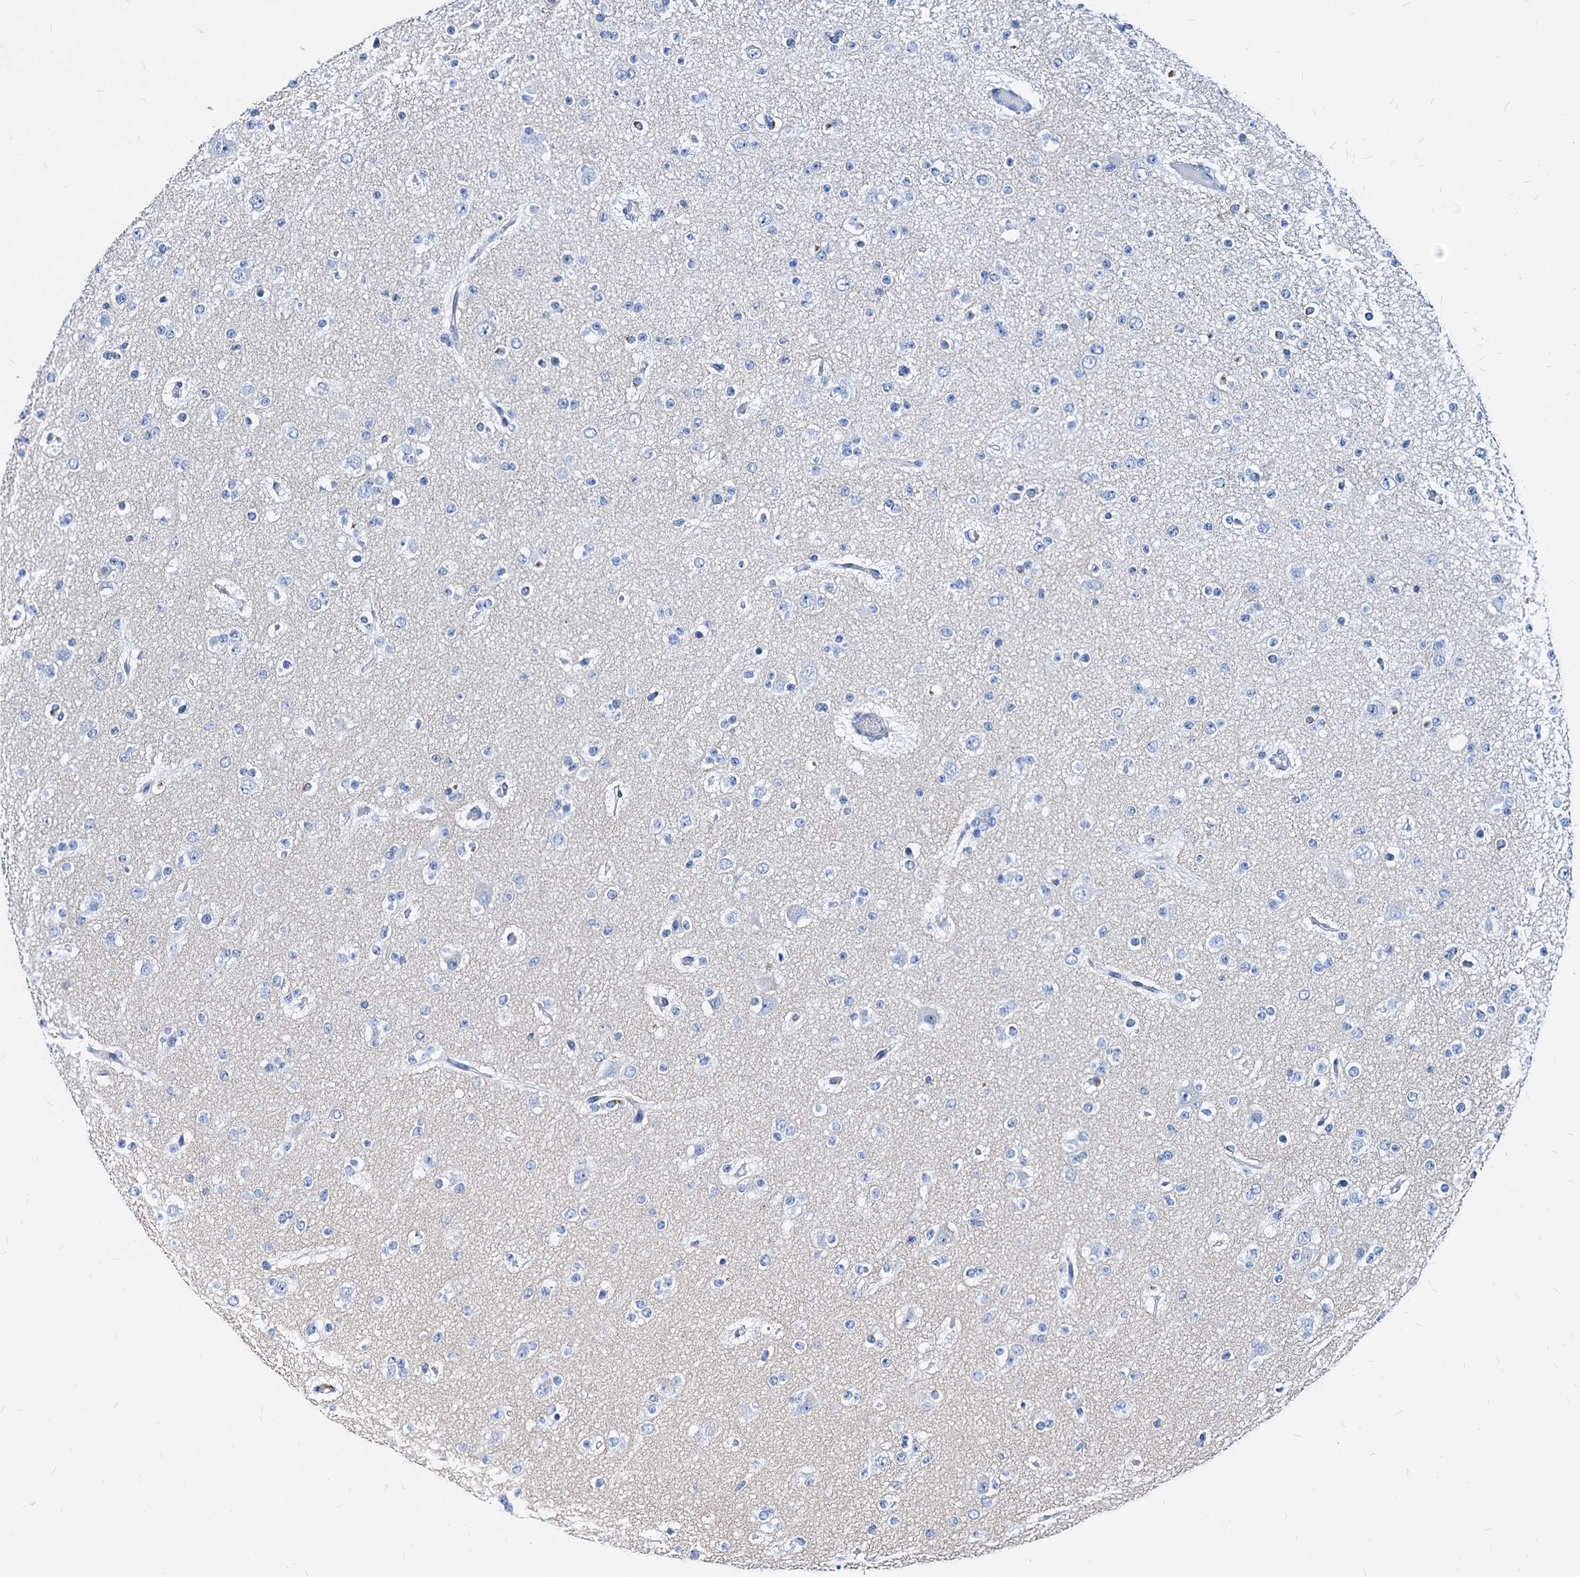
{"staining": {"intensity": "negative", "quantity": "none", "location": "none"}, "tissue": "glioma", "cell_type": "Tumor cells", "image_type": "cancer", "snomed": [{"axis": "morphology", "description": "Glioma, malignant, Low grade"}, {"axis": "topography", "description": "Brain"}], "caption": "Immunohistochemistry (IHC) histopathology image of glioma stained for a protein (brown), which shows no expression in tumor cells.", "gene": "LCP2", "patient": {"sex": "female", "age": 22}}